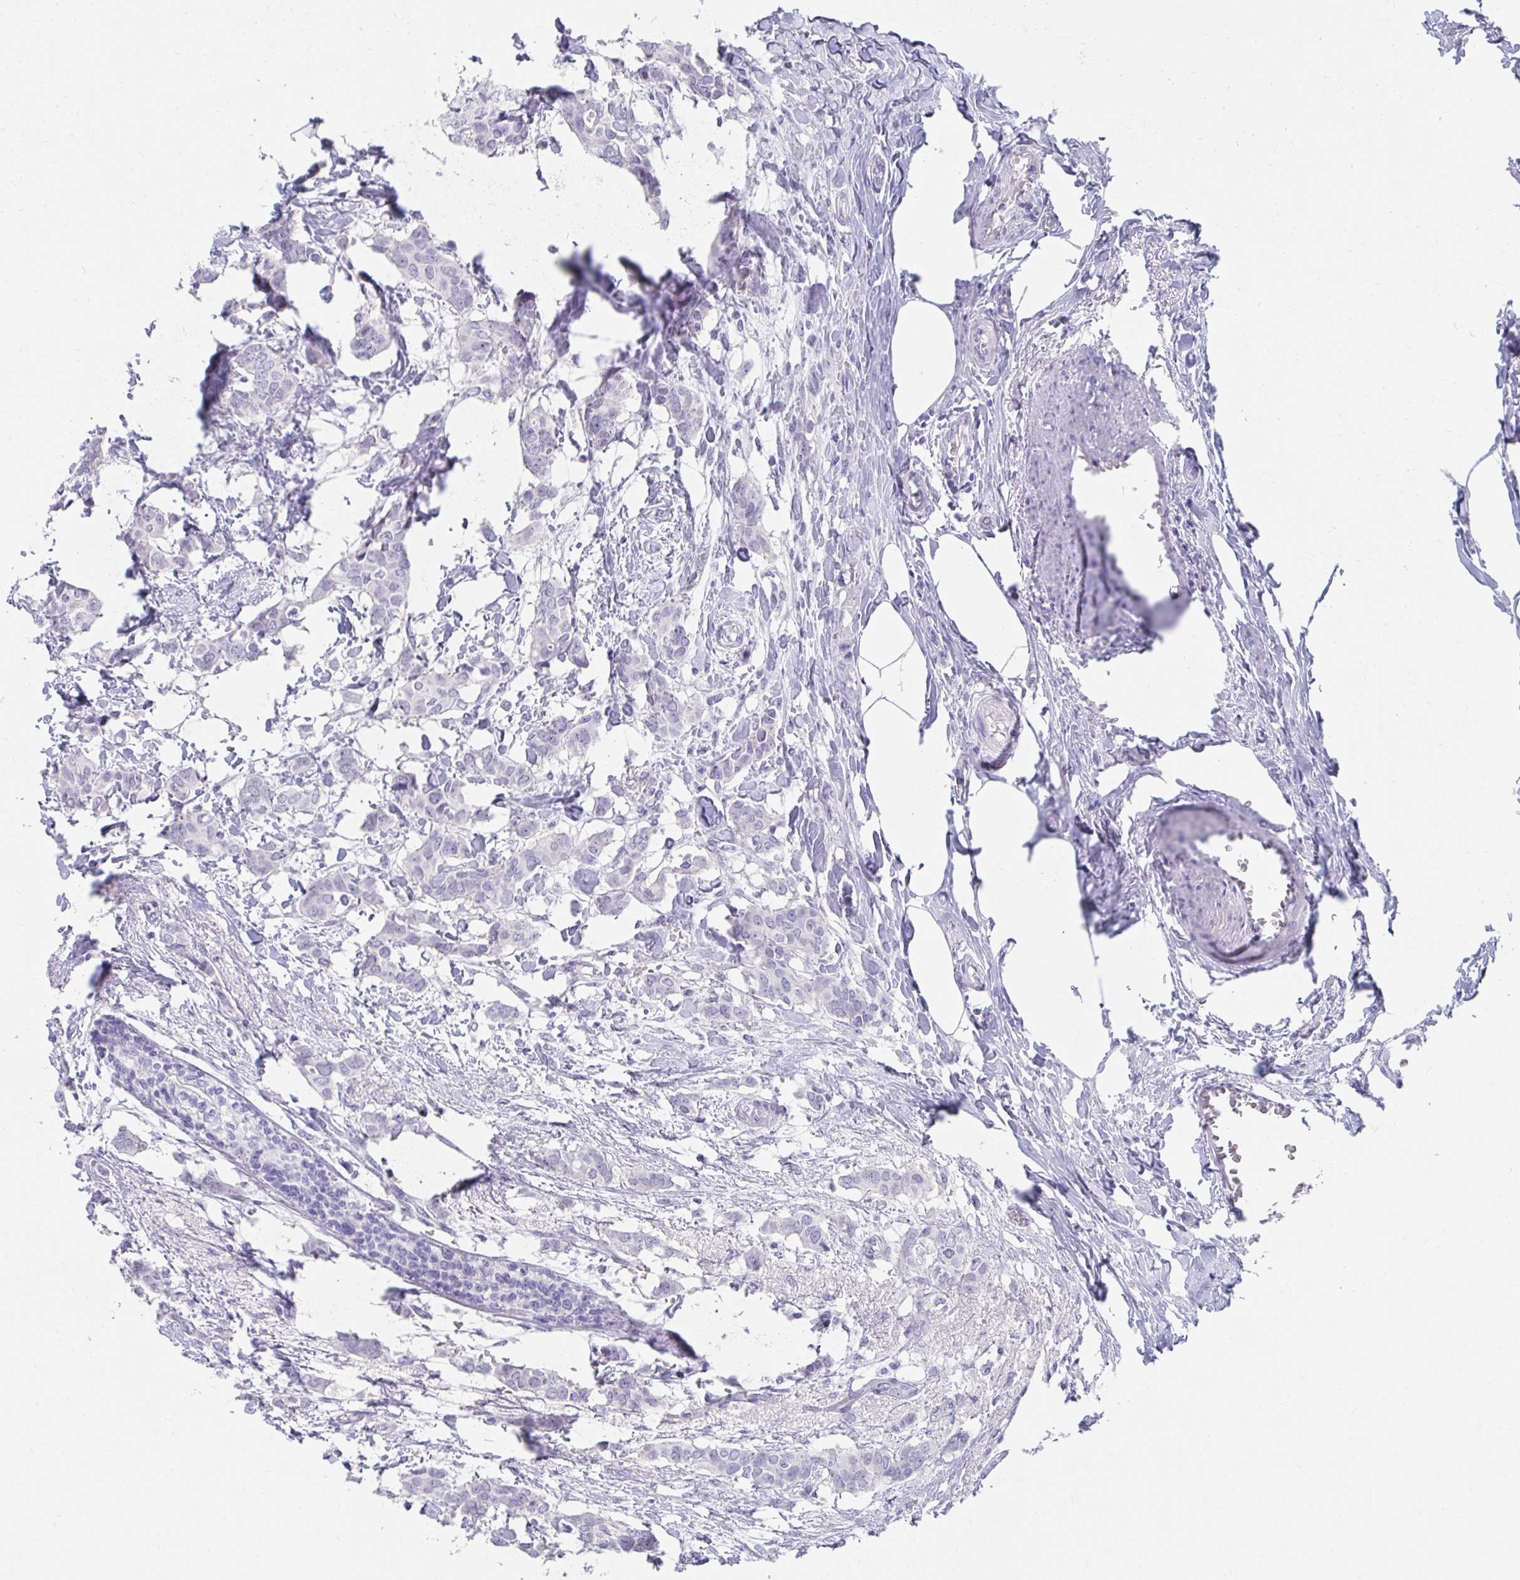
{"staining": {"intensity": "negative", "quantity": "none", "location": "none"}, "tissue": "breast cancer", "cell_type": "Tumor cells", "image_type": "cancer", "snomed": [{"axis": "morphology", "description": "Duct carcinoma"}, {"axis": "topography", "description": "Breast"}], "caption": "Breast cancer (infiltrating ductal carcinoma) stained for a protein using immunohistochemistry (IHC) demonstrates no staining tumor cells.", "gene": "C19orf81", "patient": {"sex": "female", "age": 62}}